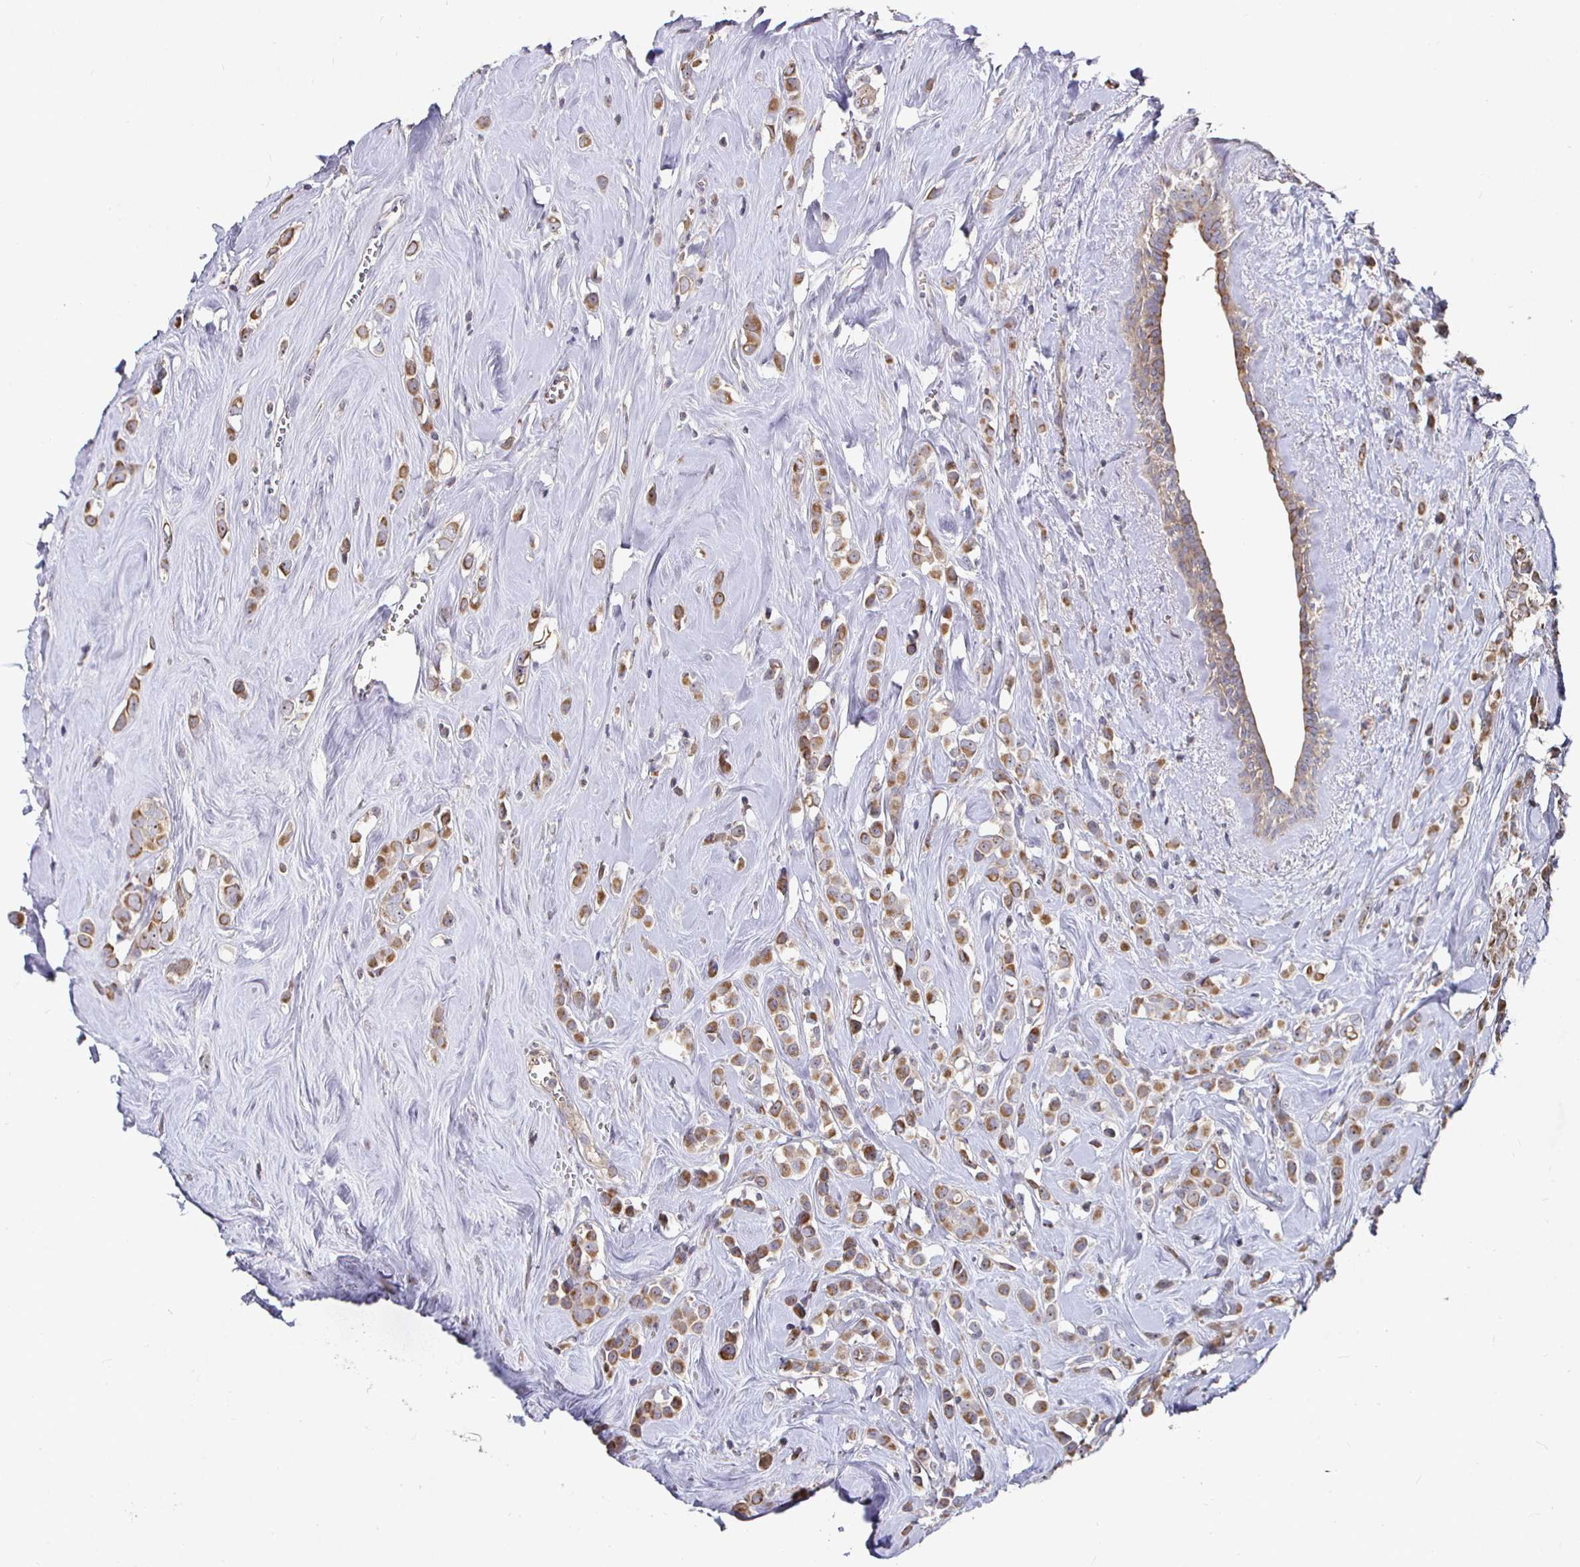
{"staining": {"intensity": "moderate", "quantity": ">75%", "location": "cytoplasmic/membranous"}, "tissue": "breast cancer", "cell_type": "Tumor cells", "image_type": "cancer", "snomed": [{"axis": "morphology", "description": "Duct carcinoma"}, {"axis": "topography", "description": "Breast"}], "caption": "Immunohistochemical staining of human breast cancer reveals medium levels of moderate cytoplasmic/membranous protein staining in approximately >75% of tumor cells.", "gene": "NRSN1", "patient": {"sex": "female", "age": 80}}